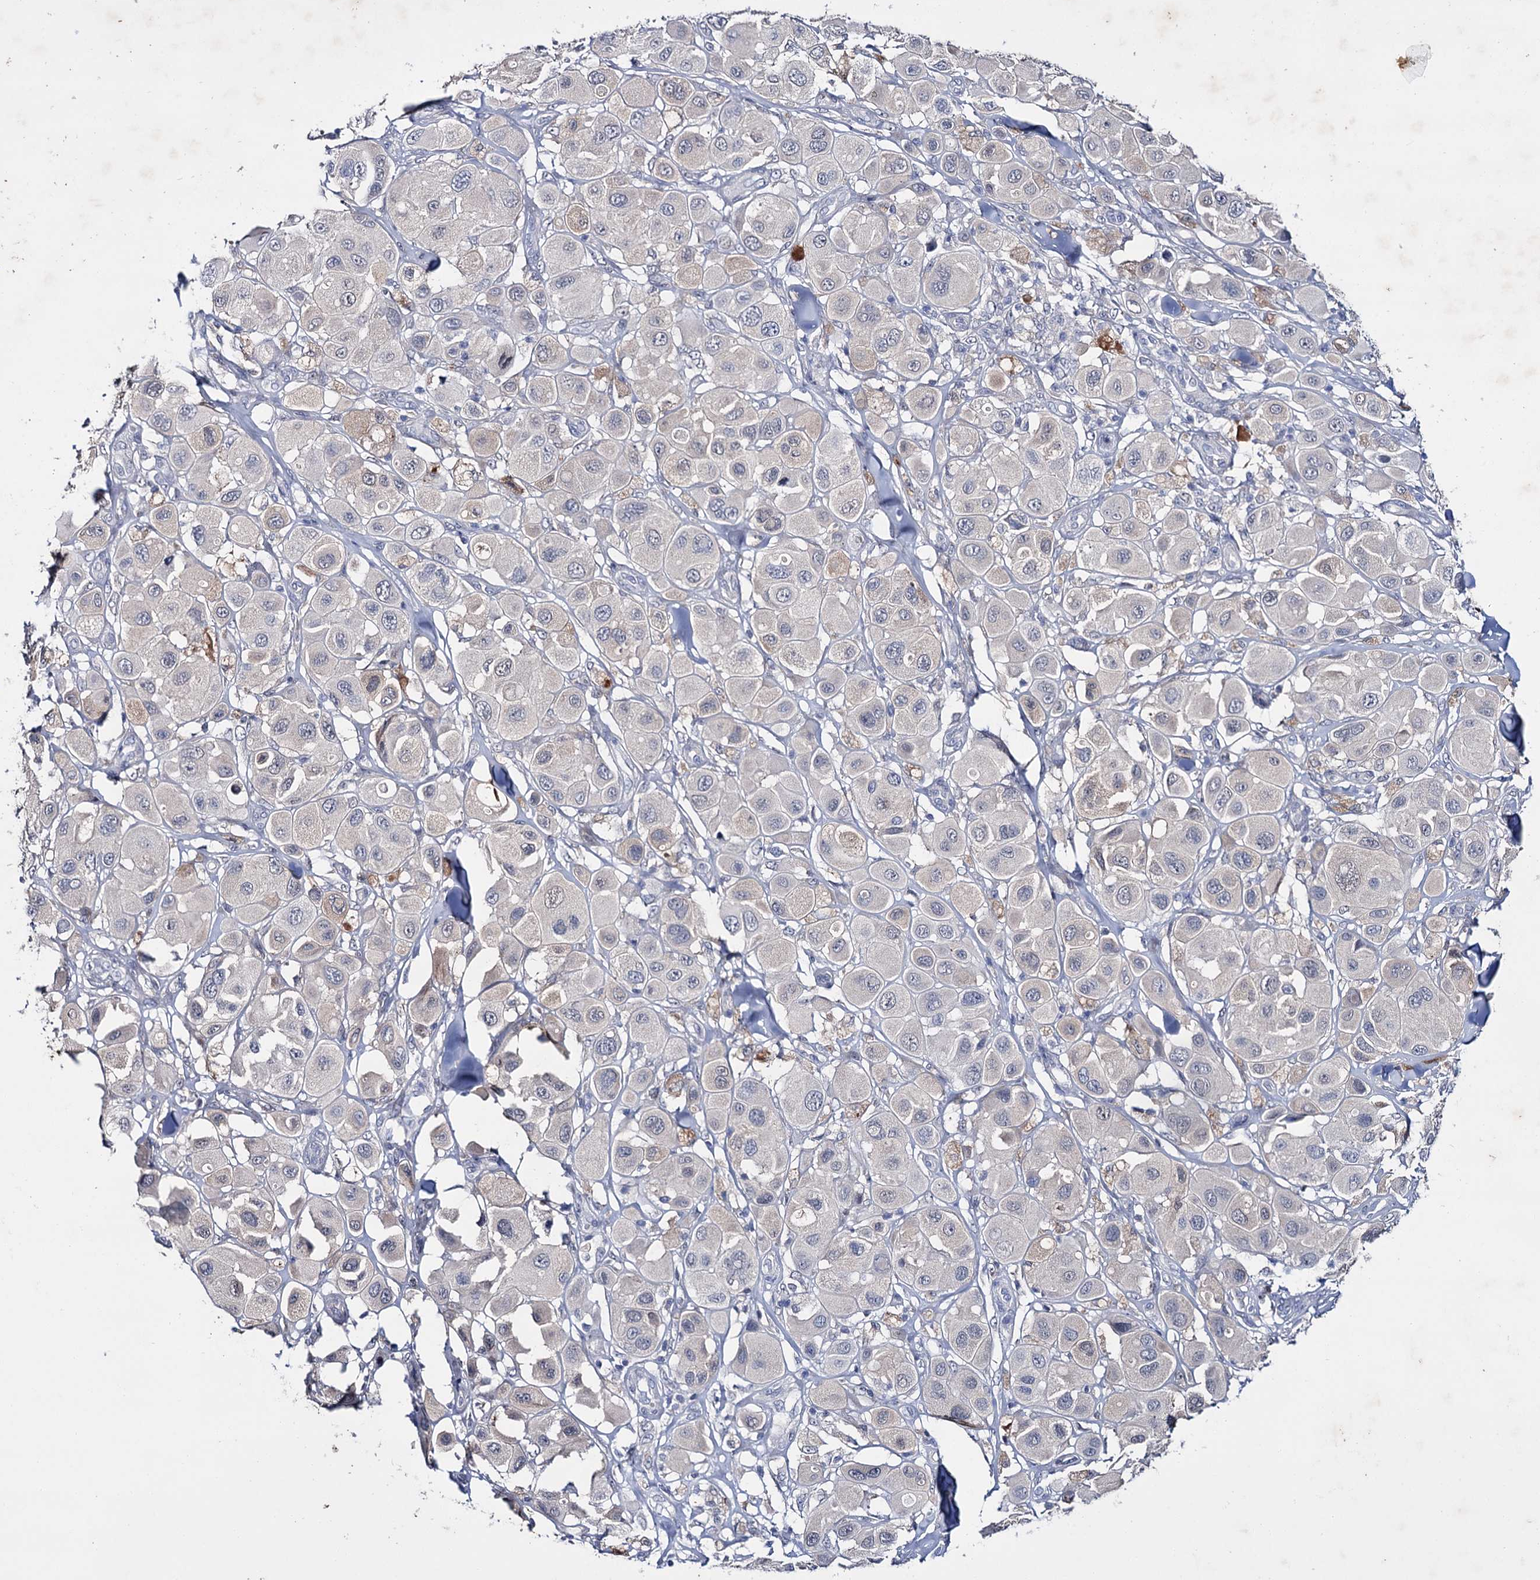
{"staining": {"intensity": "negative", "quantity": "none", "location": "none"}, "tissue": "melanoma", "cell_type": "Tumor cells", "image_type": "cancer", "snomed": [{"axis": "morphology", "description": "Malignant melanoma, Metastatic site"}, {"axis": "topography", "description": "Skin"}], "caption": "Immunohistochemistry image of neoplastic tissue: malignant melanoma (metastatic site) stained with DAB exhibits no significant protein staining in tumor cells.", "gene": "LYZL4", "patient": {"sex": "male", "age": 41}}